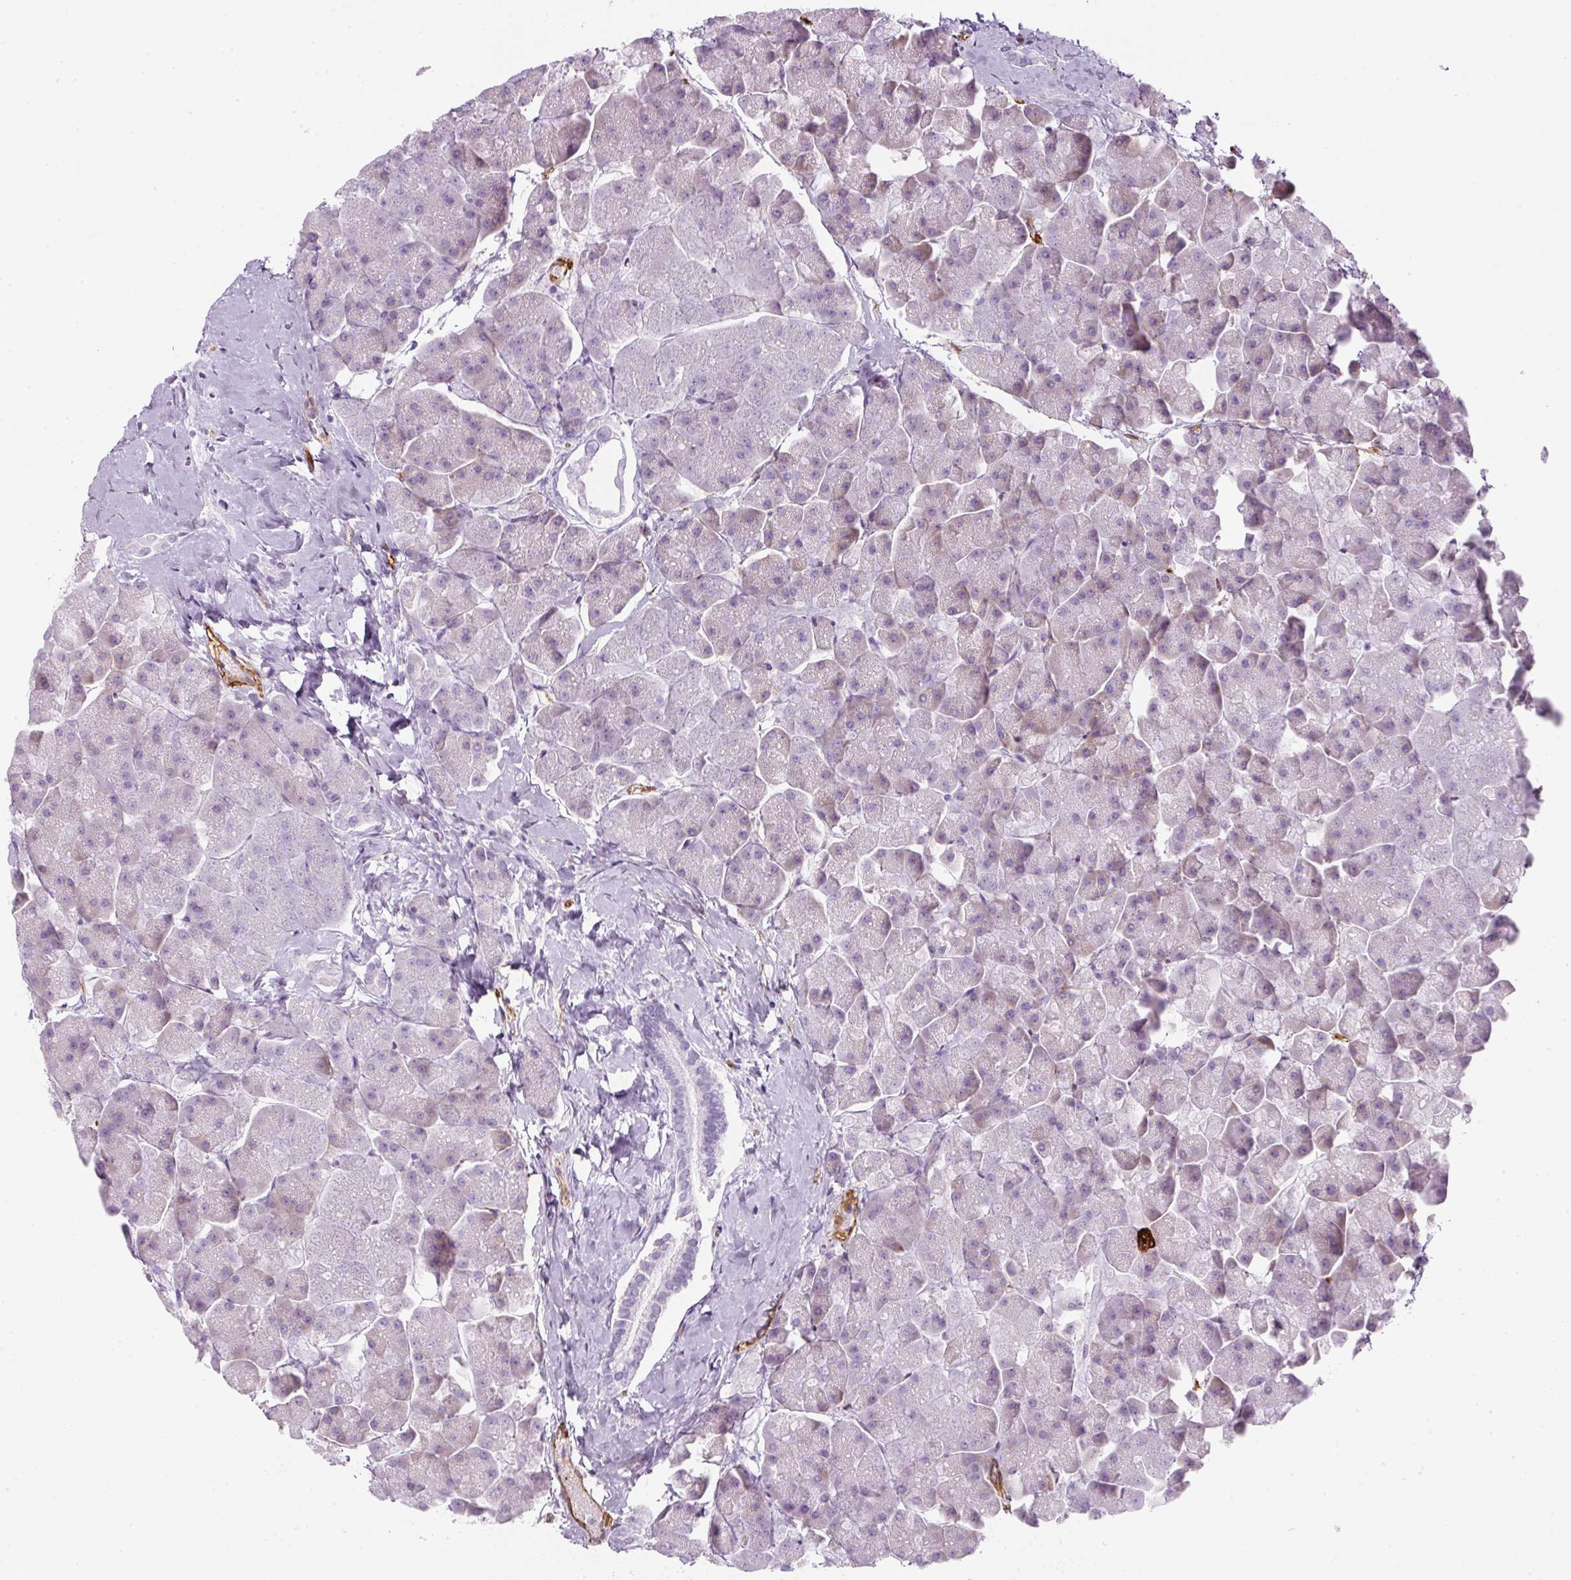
{"staining": {"intensity": "weak", "quantity": "<25%", "location": "cytoplasmic/membranous"}, "tissue": "pancreas", "cell_type": "Exocrine glandular cells", "image_type": "normal", "snomed": [{"axis": "morphology", "description": "Normal tissue, NOS"}, {"axis": "topography", "description": "Pancreas"}, {"axis": "topography", "description": "Peripheral nerve tissue"}], "caption": "IHC micrograph of normal pancreas: human pancreas stained with DAB exhibits no significant protein staining in exocrine glandular cells.", "gene": "CAVIN3", "patient": {"sex": "male", "age": 54}}